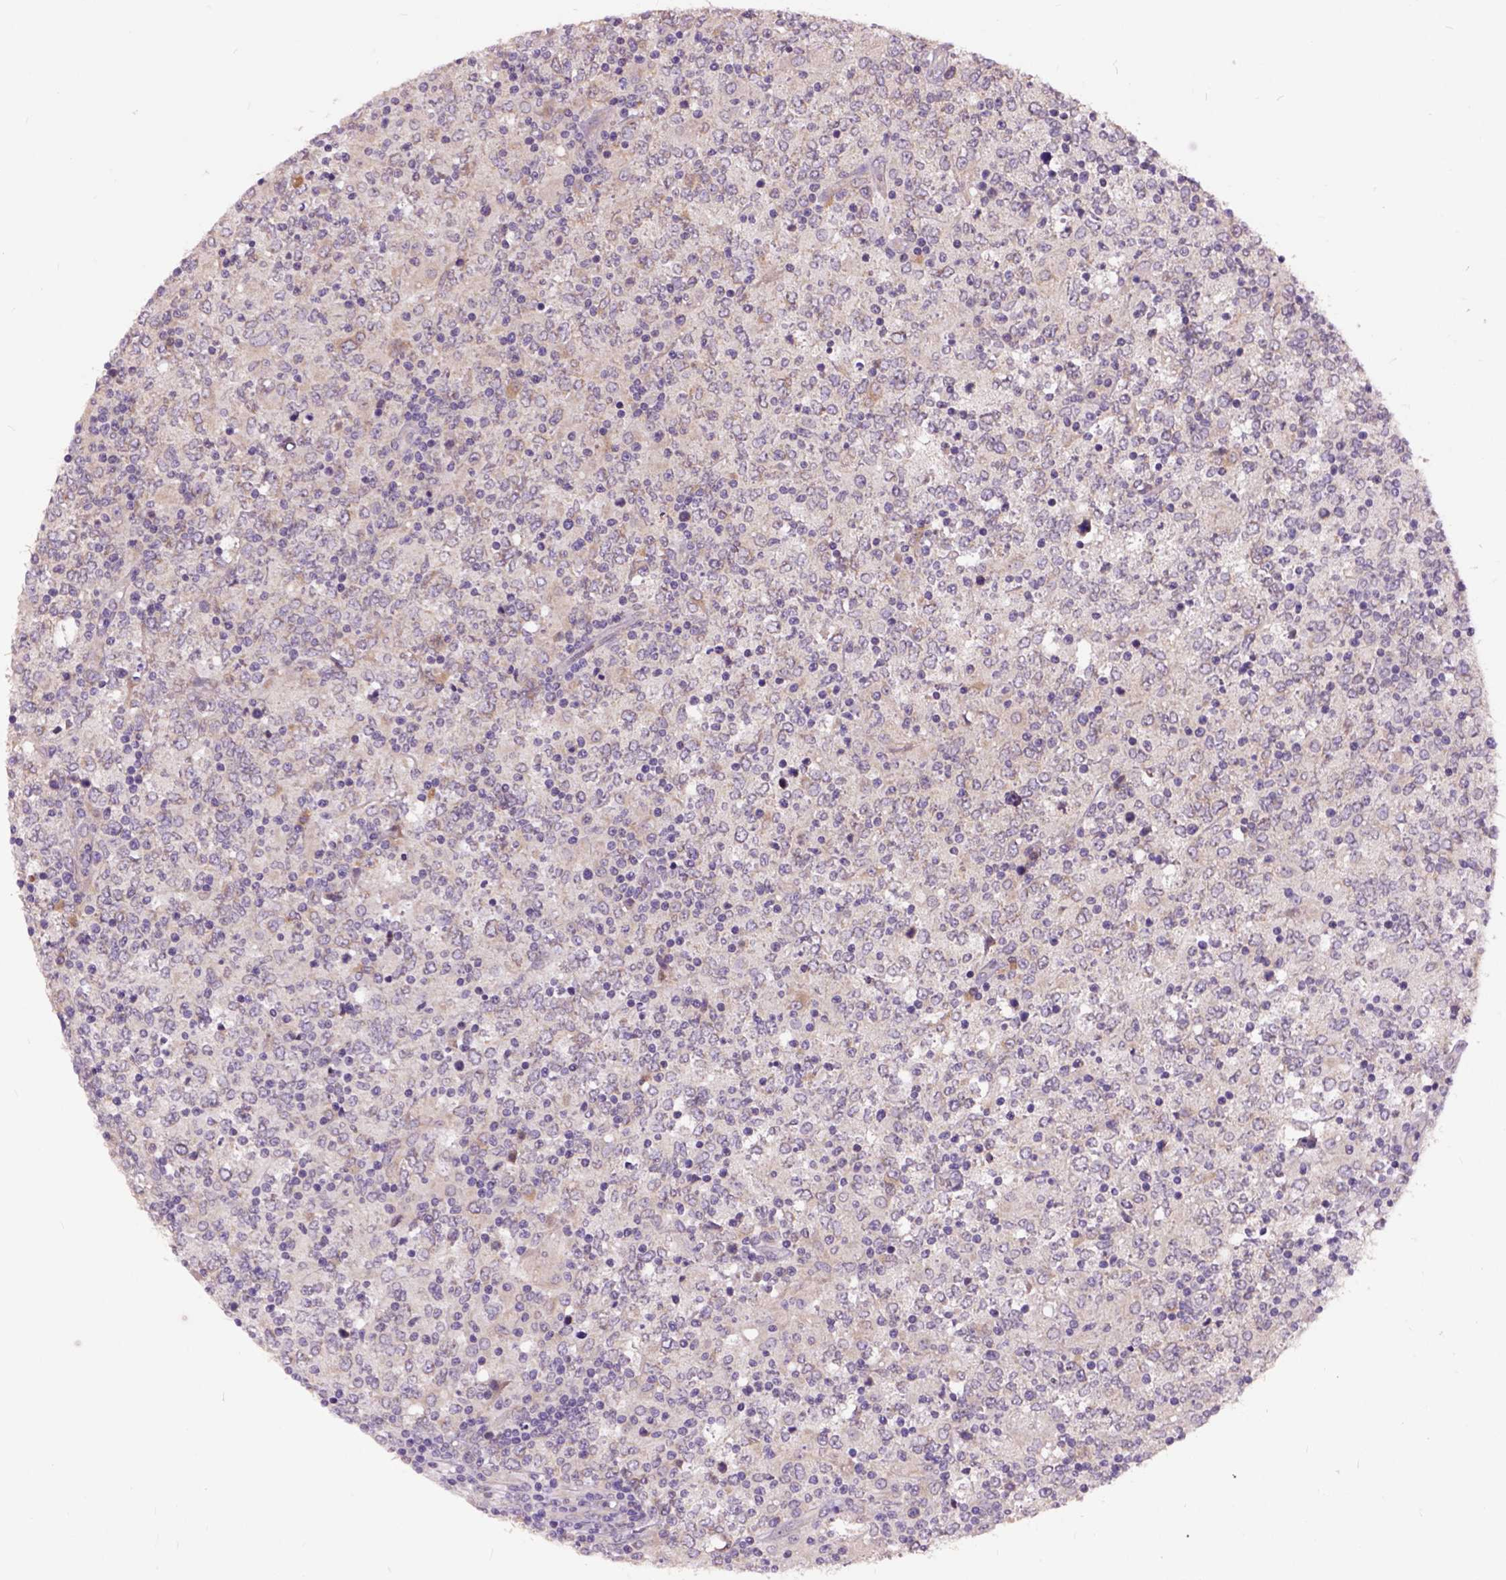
{"staining": {"intensity": "negative", "quantity": "none", "location": "none"}, "tissue": "lymphoma", "cell_type": "Tumor cells", "image_type": "cancer", "snomed": [{"axis": "morphology", "description": "Malignant lymphoma, non-Hodgkin's type, High grade"}, {"axis": "topography", "description": "Lymph node"}], "caption": "This is an immunohistochemistry (IHC) histopathology image of human malignant lymphoma, non-Hodgkin's type (high-grade). There is no positivity in tumor cells.", "gene": "ARL1", "patient": {"sex": "female", "age": 84}}